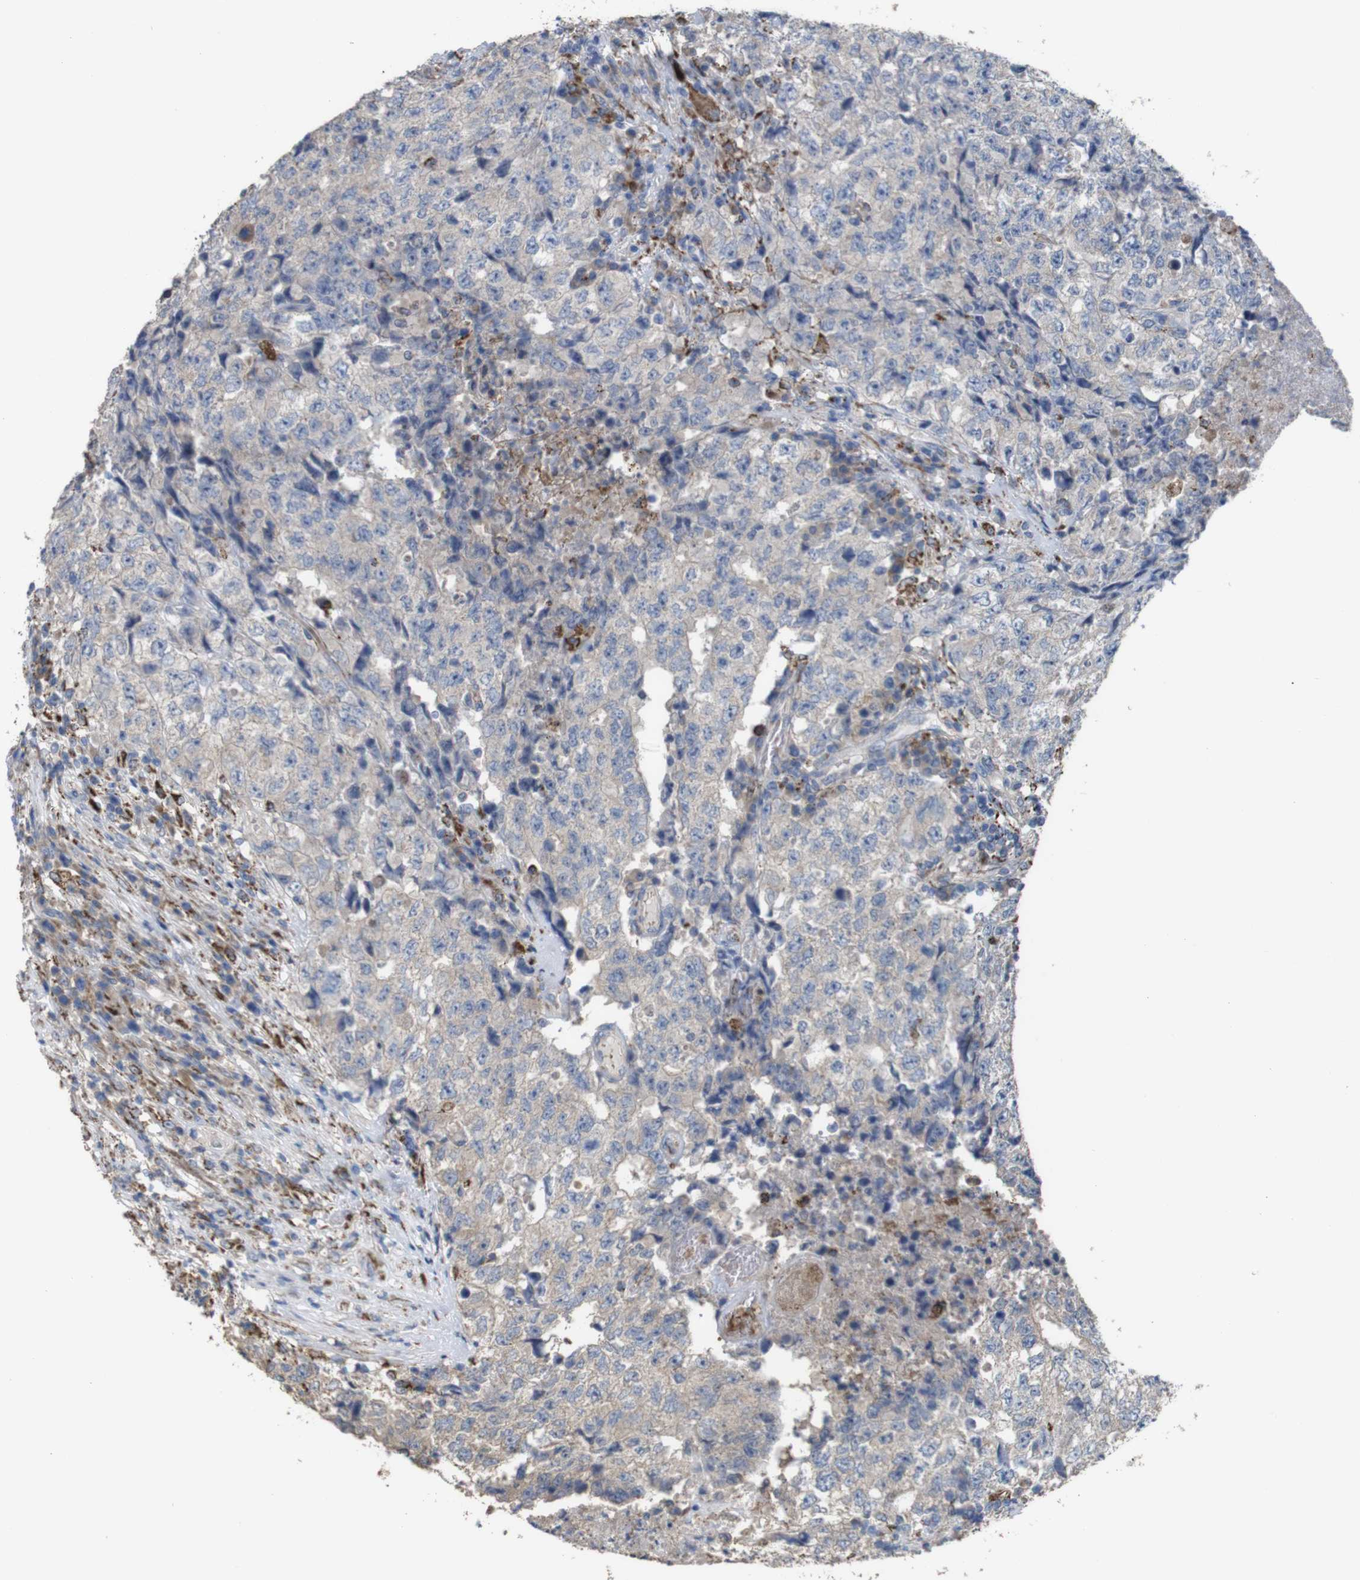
{"staining": {"intensity": "weak", "quantity": ">75%", "location": "cytoplasmic/membranous"}, "tissue": "testis cancer", "cell_type": "Tumor cells", "image_type": "cancer", "snomed": [{"axis": "morphology", "description": "Necrosis, NOS"}, {"axis": "morphology", "description": "Carcinoma, Embryonal, NOS"}, {"axis": "topography", "description": "Testis"}], "caption": "Protein expression by immunohistochemistry (IHC) displays weak cytoplasmic/membranous positivity in about >75% of tumor cells in embryonal carcinoma (testis).", "gene": "PTPRR", "patient": {"sex": "male", "age": 19}}